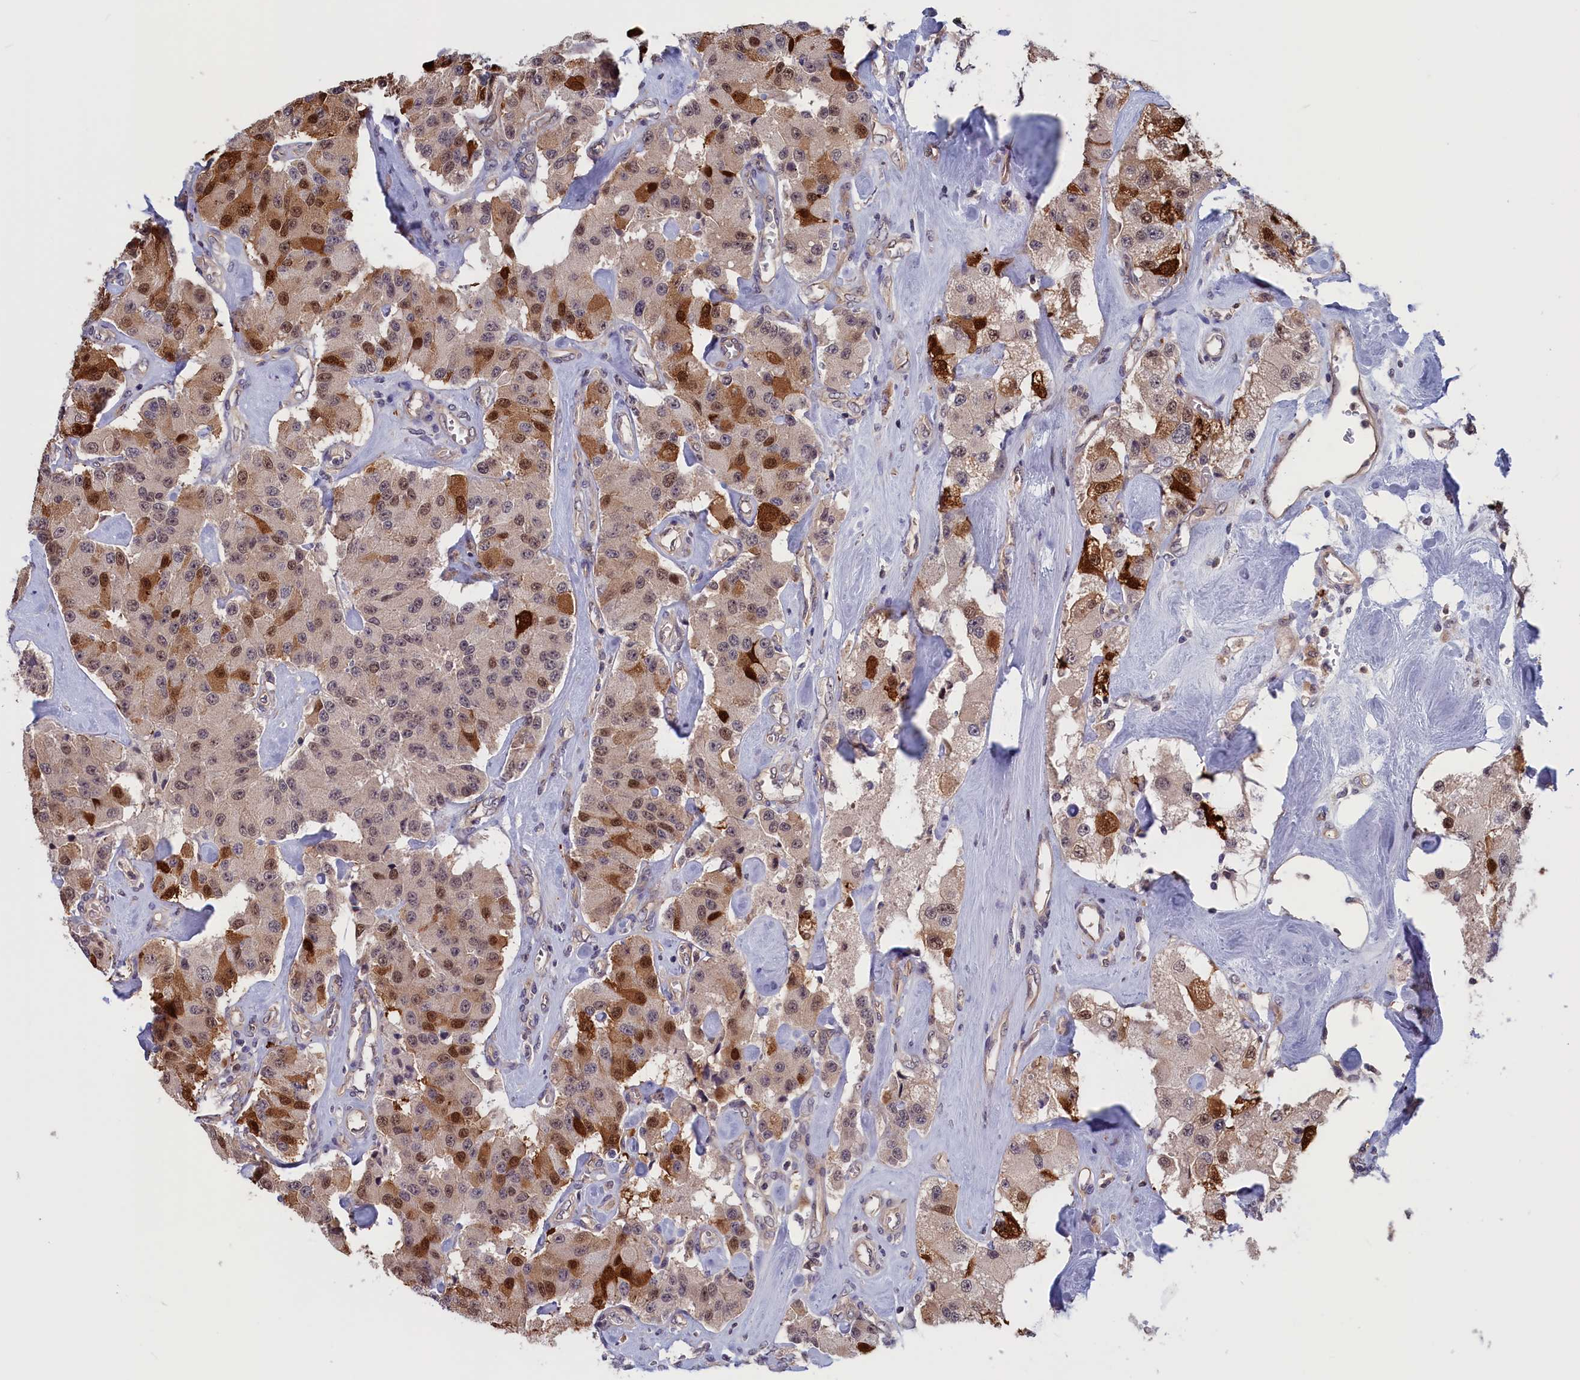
{"staining": {"intensity": "strong", "quantity": "<25%", "location": "cytoplasmic/membranous,nuclear"}, "tissue": "carcinoid", "cell_type": "Tumor cells", "image_type": "cancer", "snomed": [{"axis": "morphology", "description": "Carcinoid, malignant, NOS"}, {"axis": "topography", "description": "Pancreas"}], "caption": "Immunohistochemical staining of human malignant carcinoid reveals medium levels of strong cytoplasmic/membranous and nuclear protein expression in about <25% of tumor cells.", "gene": "PLP2", "patient": {"sex": "male", "age": 41}}